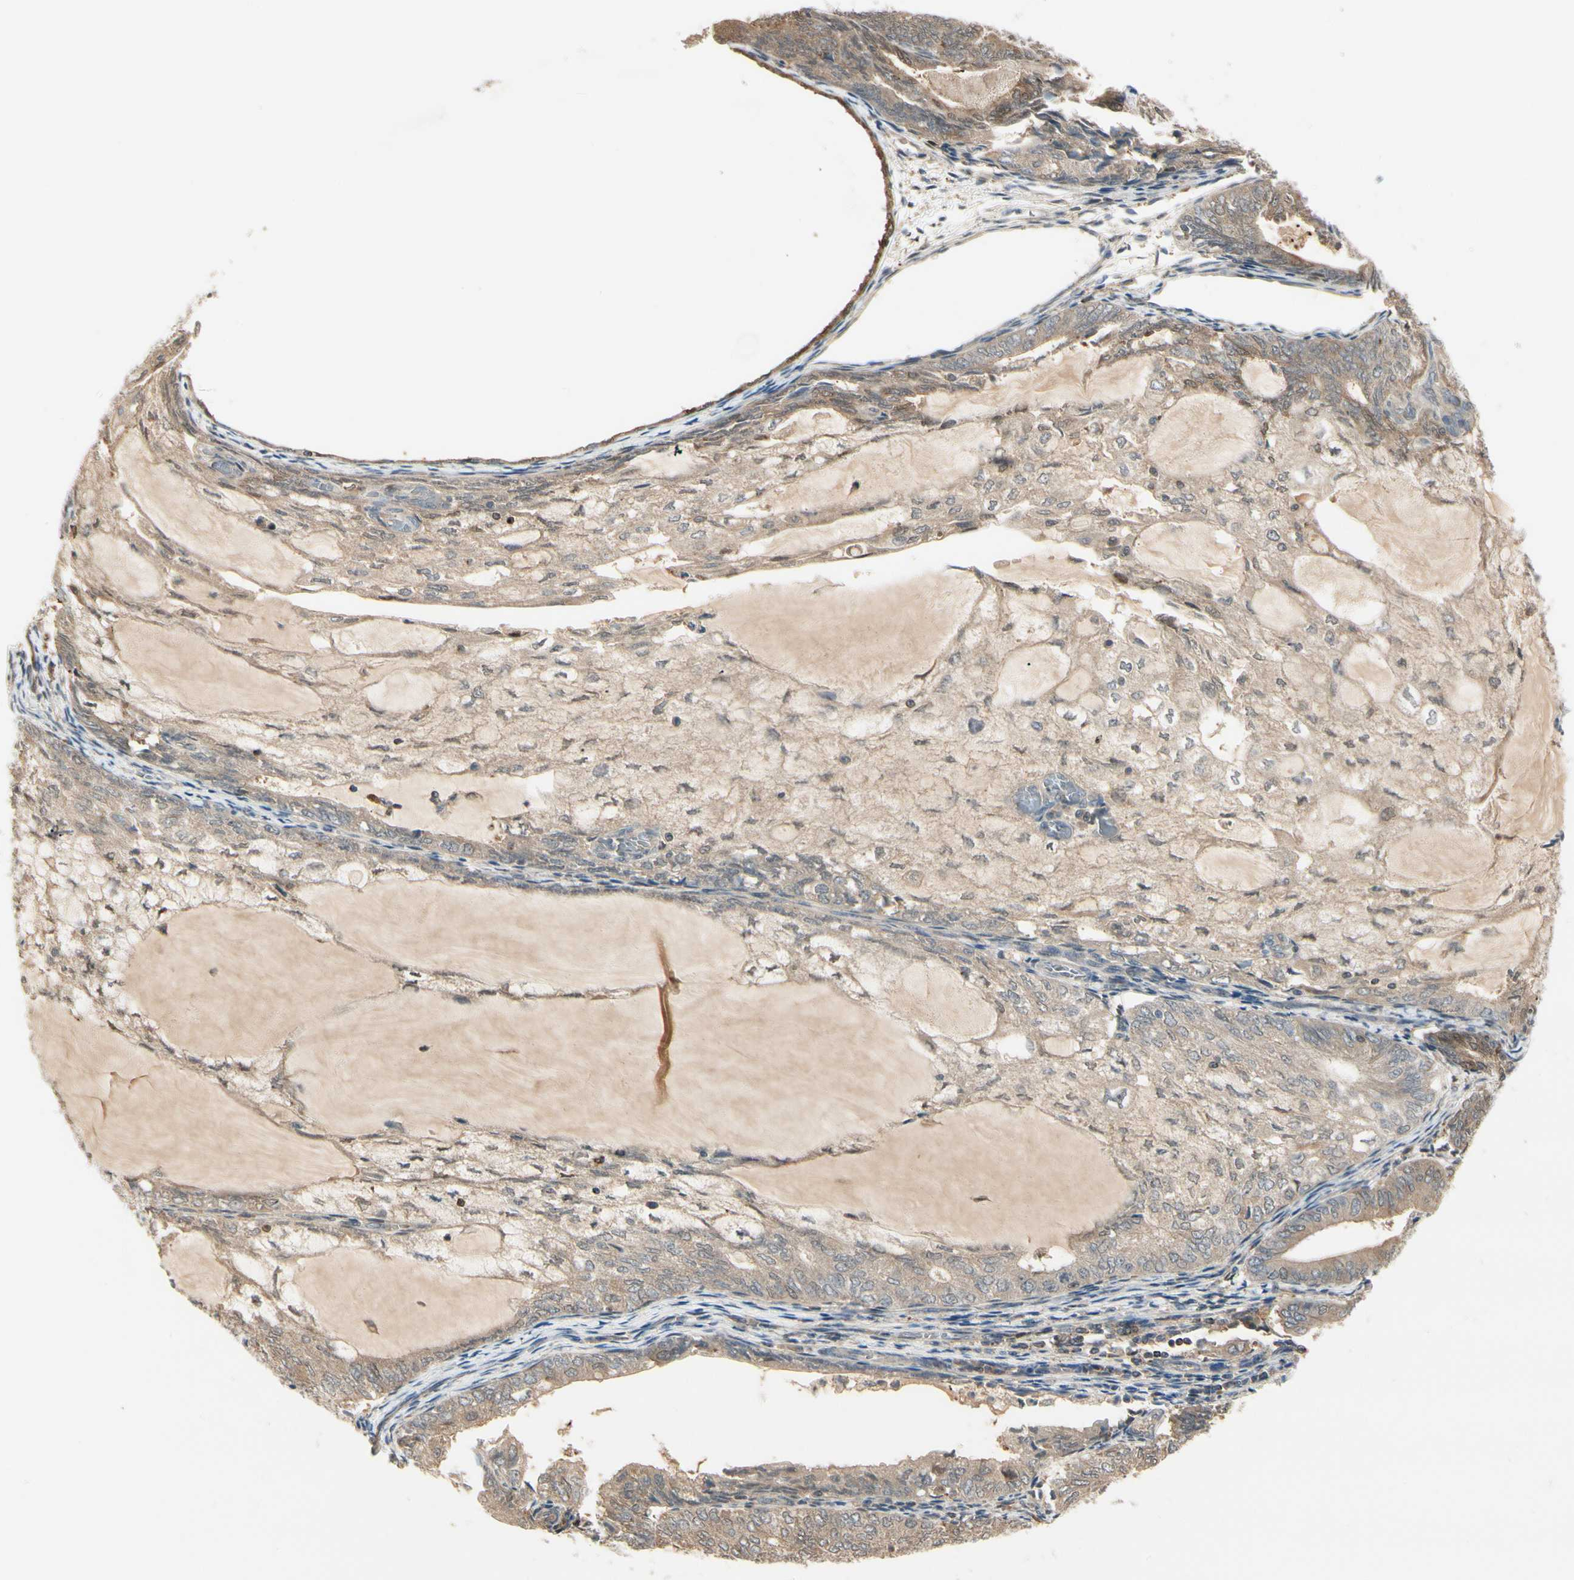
{"staining": {"intensity": "weak", "quantity": ">75%", "location": "cytoplasmic/membranous"}, "tissue": "endometrial cancer", "cell_type": "Tumor cells", "image_type": "cancer", "snomed": [{"axis": "morphology", "description": "Adenocarcinoma, NOS"}, {"axis": "topography", "description": "Endometrium"}], "caption": "Protein positivity by IHC demonstrates weak cytoplasmic/membranous positivity in approximately >75% of tumor cells in endometrial cancer (adenocarcinoma).", "gene": "EVC", "patient": {"sex": "female", "age": 81}}